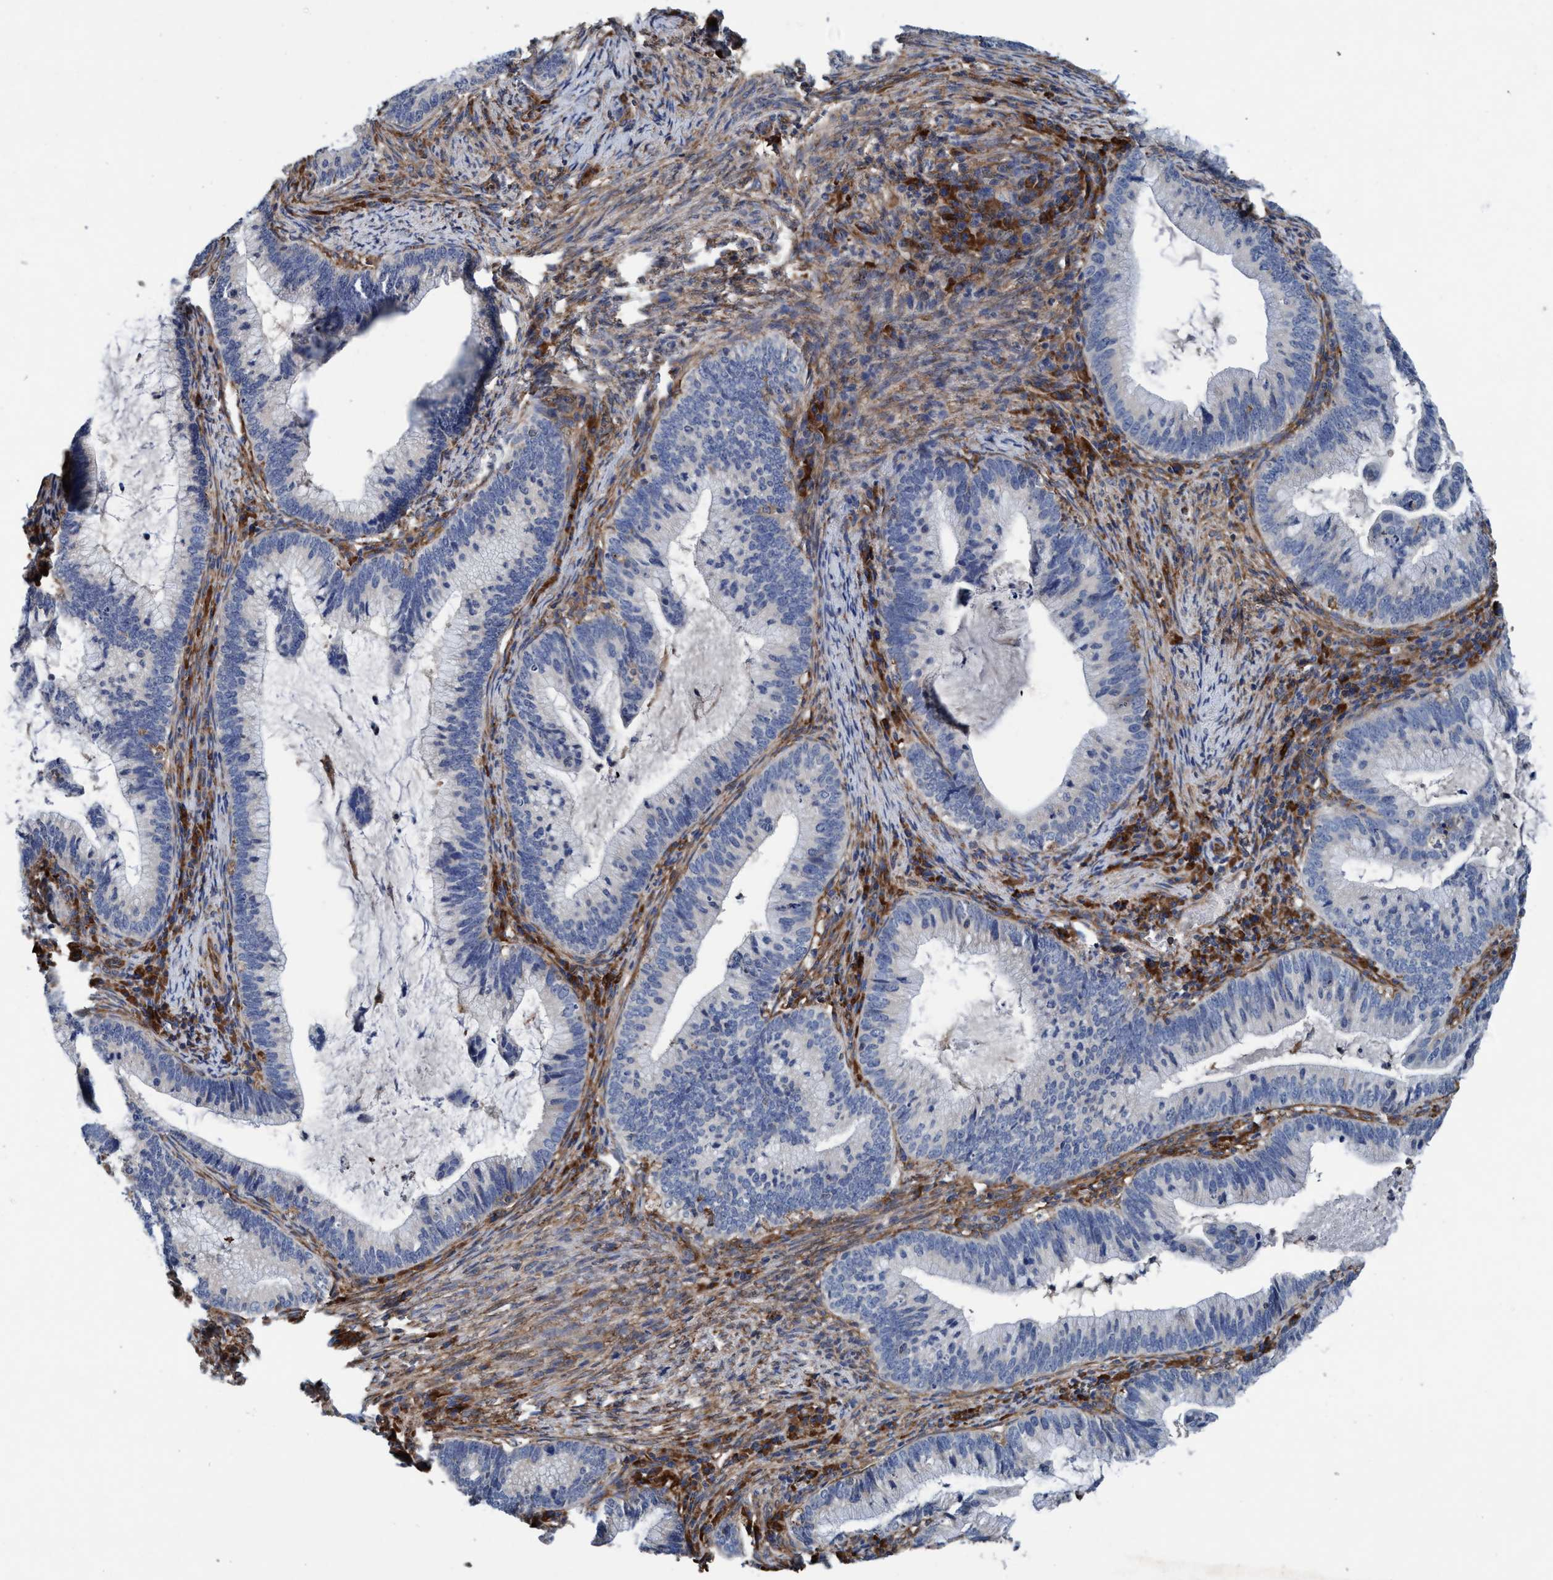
{"staining": {"intensity": "negative", "quantity": "none", "location": "none"}, "tissue": "cervical cancer", "cell_type": "Tumor cells", "image_type": "cancer", "snomed": [{"axis": "morphology", "description": "Adenocarcinoma, NOS"}, {"axis": "topography", "description": "Cervix"}], "caption": "DAB immunohistochemical staining of adenocarcinoma (cervical) shows no significant staining in tumor cells.", "gene": "ENDOG", "patient": {"sex": "female", "age": 36}}